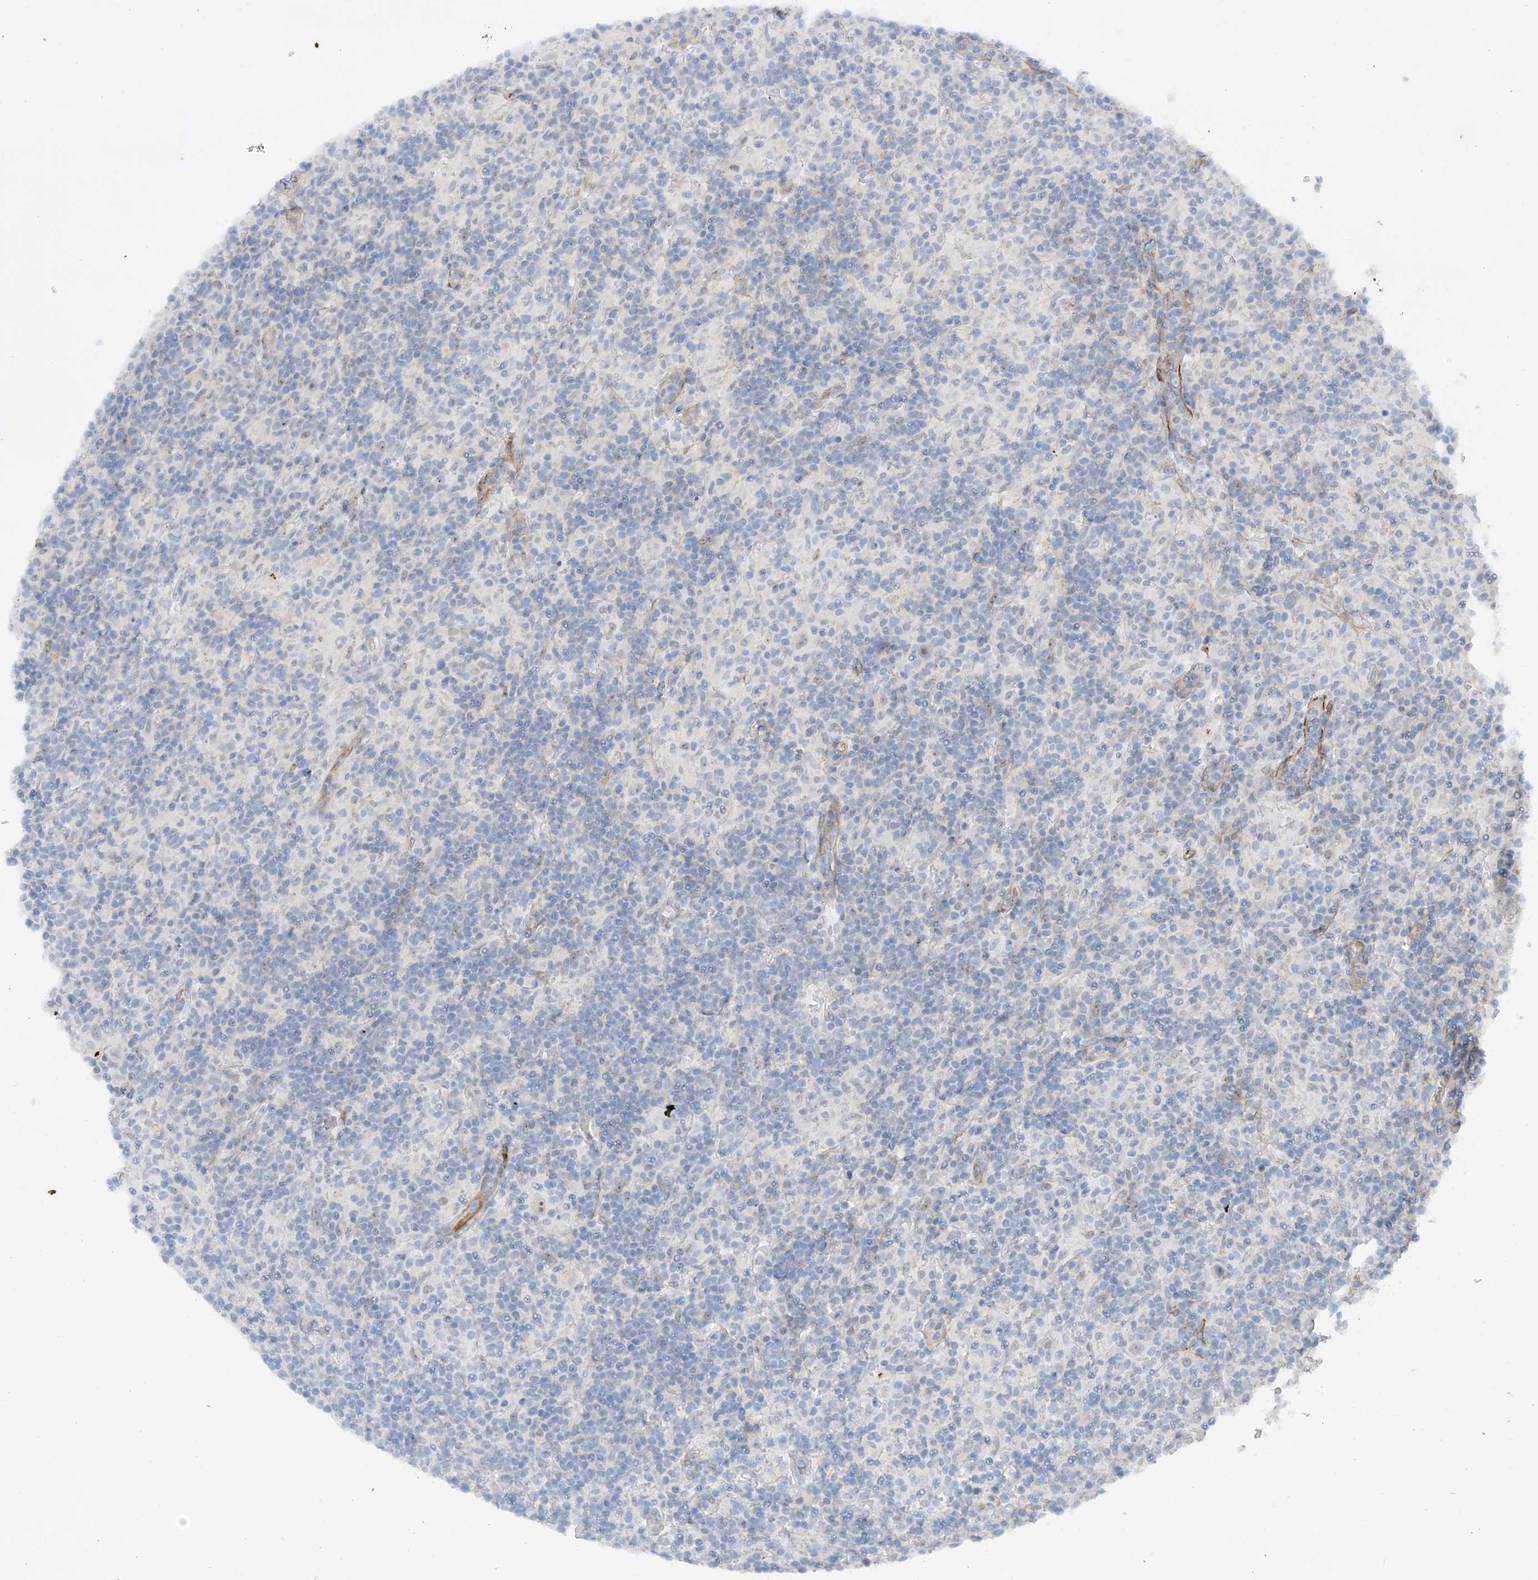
{"staining": {"intensity": "negative", "quantity": "none", "location": "none"}, "tissue": "lymphoma", "cell_type": "Tumor cells", "image_type": "cancer", "snomed": [{"axis": "morphology", "description": "Hodgkin's disease, NOS"}, {"axis": "topography", "description": "Lymph node"}], "caption": "A high-resolution photomicrograph shows immunohistochemistry staining of lymphoma, which demonstrates no significant staining in tumor cells.", "gene": "ZNF490", "patient": {"sex": "male", "age": 70}}